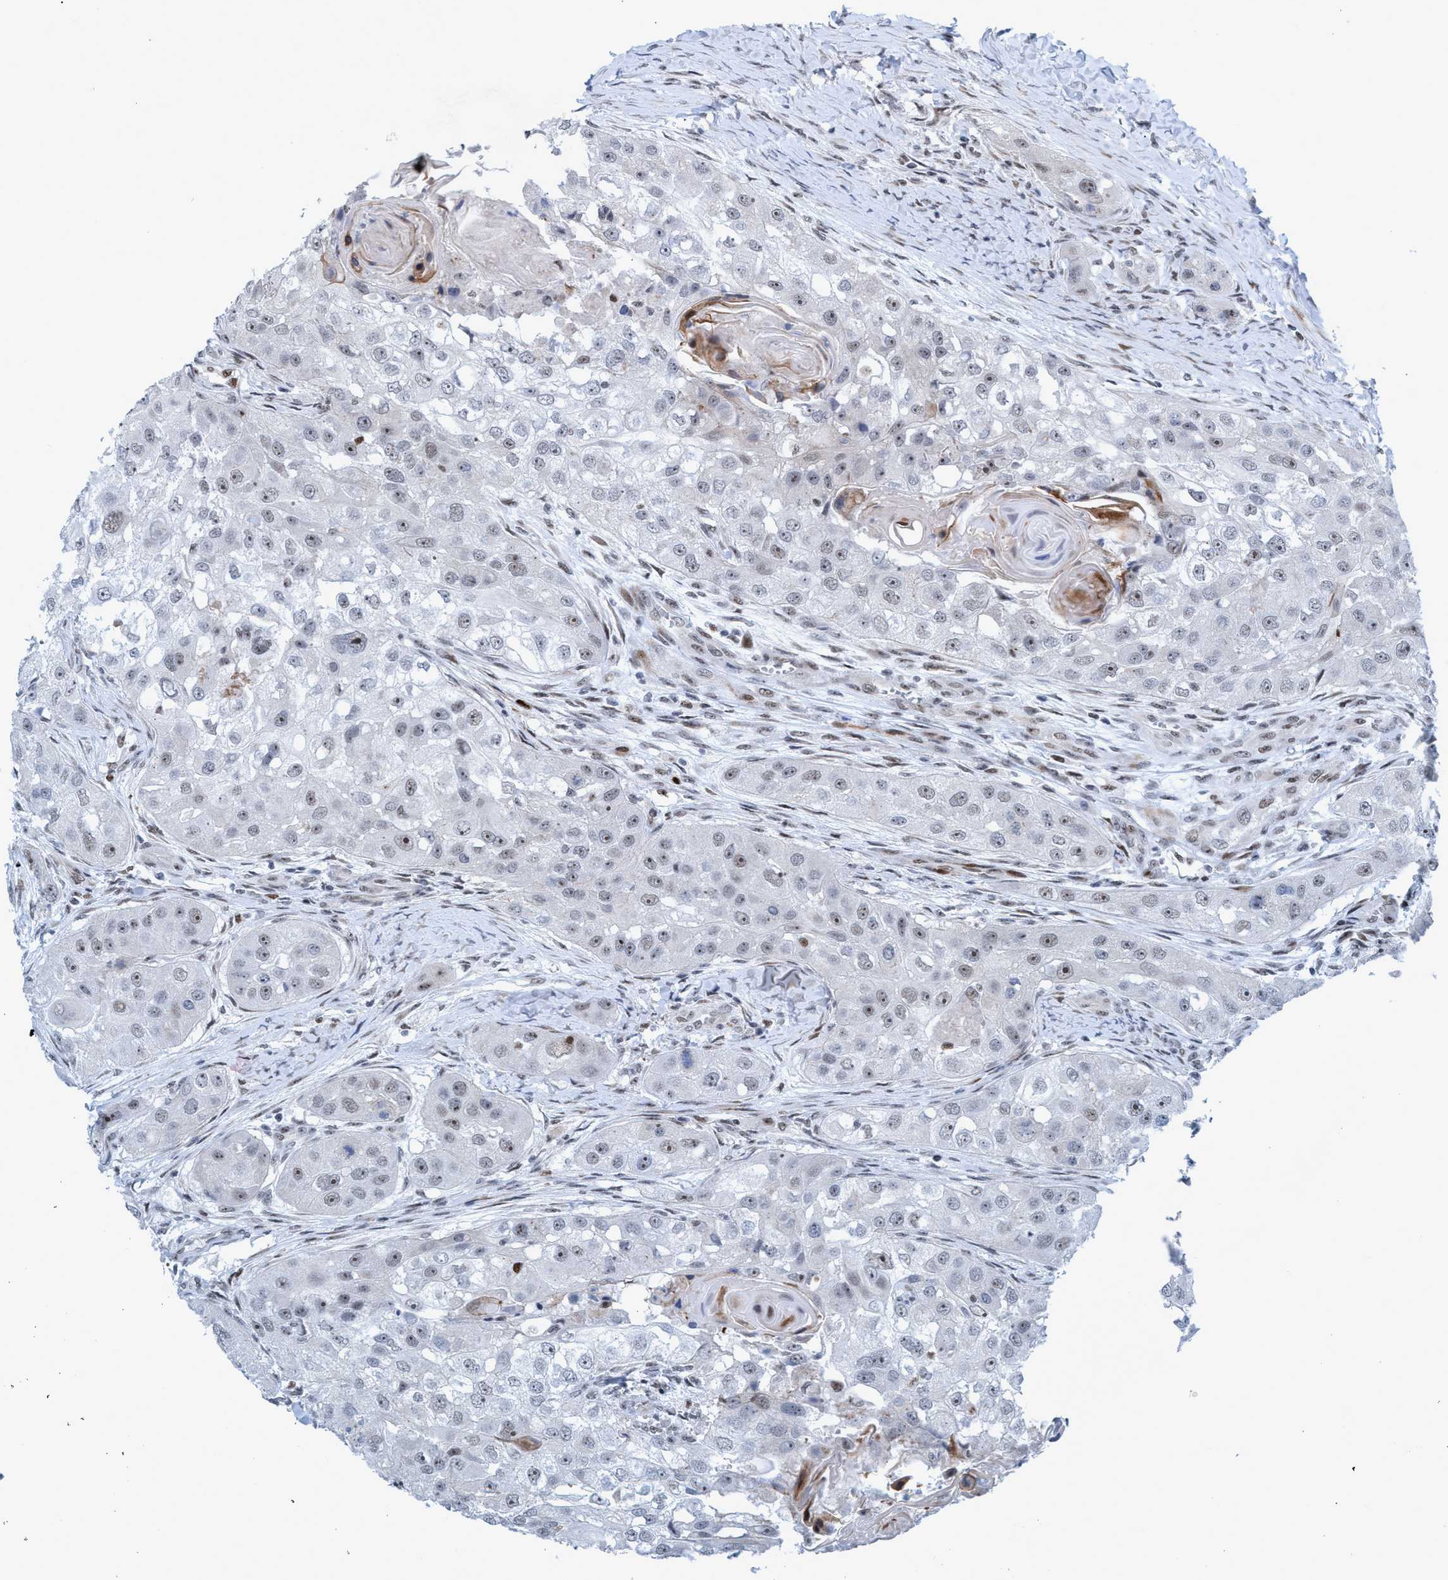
{"staining": {"intensity": "moderate", "quantity": "<25%", "location": "nuclear"}, "tissue": "head and neck cancer", "cell_type": "Tumor cells", "image_type": "cancer", "snomed": [{"axis": "morphology", "description": "Normal tissue, NOS"}, {"axis": "morphology", "description": "Squamous cell carcinoma, NOS"}, {"axis": "topography", "description": "Skeletal muscle"}, {"axis": "topography", "description": "Head-Neck"}], "caption": "Protein staining reveals moderate nuclear expression in approximately <25% of tumor cells in head and neck cancer. Using DAB (3,3'-diaminobenzidine) (brown) and hematoxylin (blue) stains, captured at high magnification using brightfield microscopy.", "gene": "CWC27", "patient": {"sex": "male", "age": 51}}